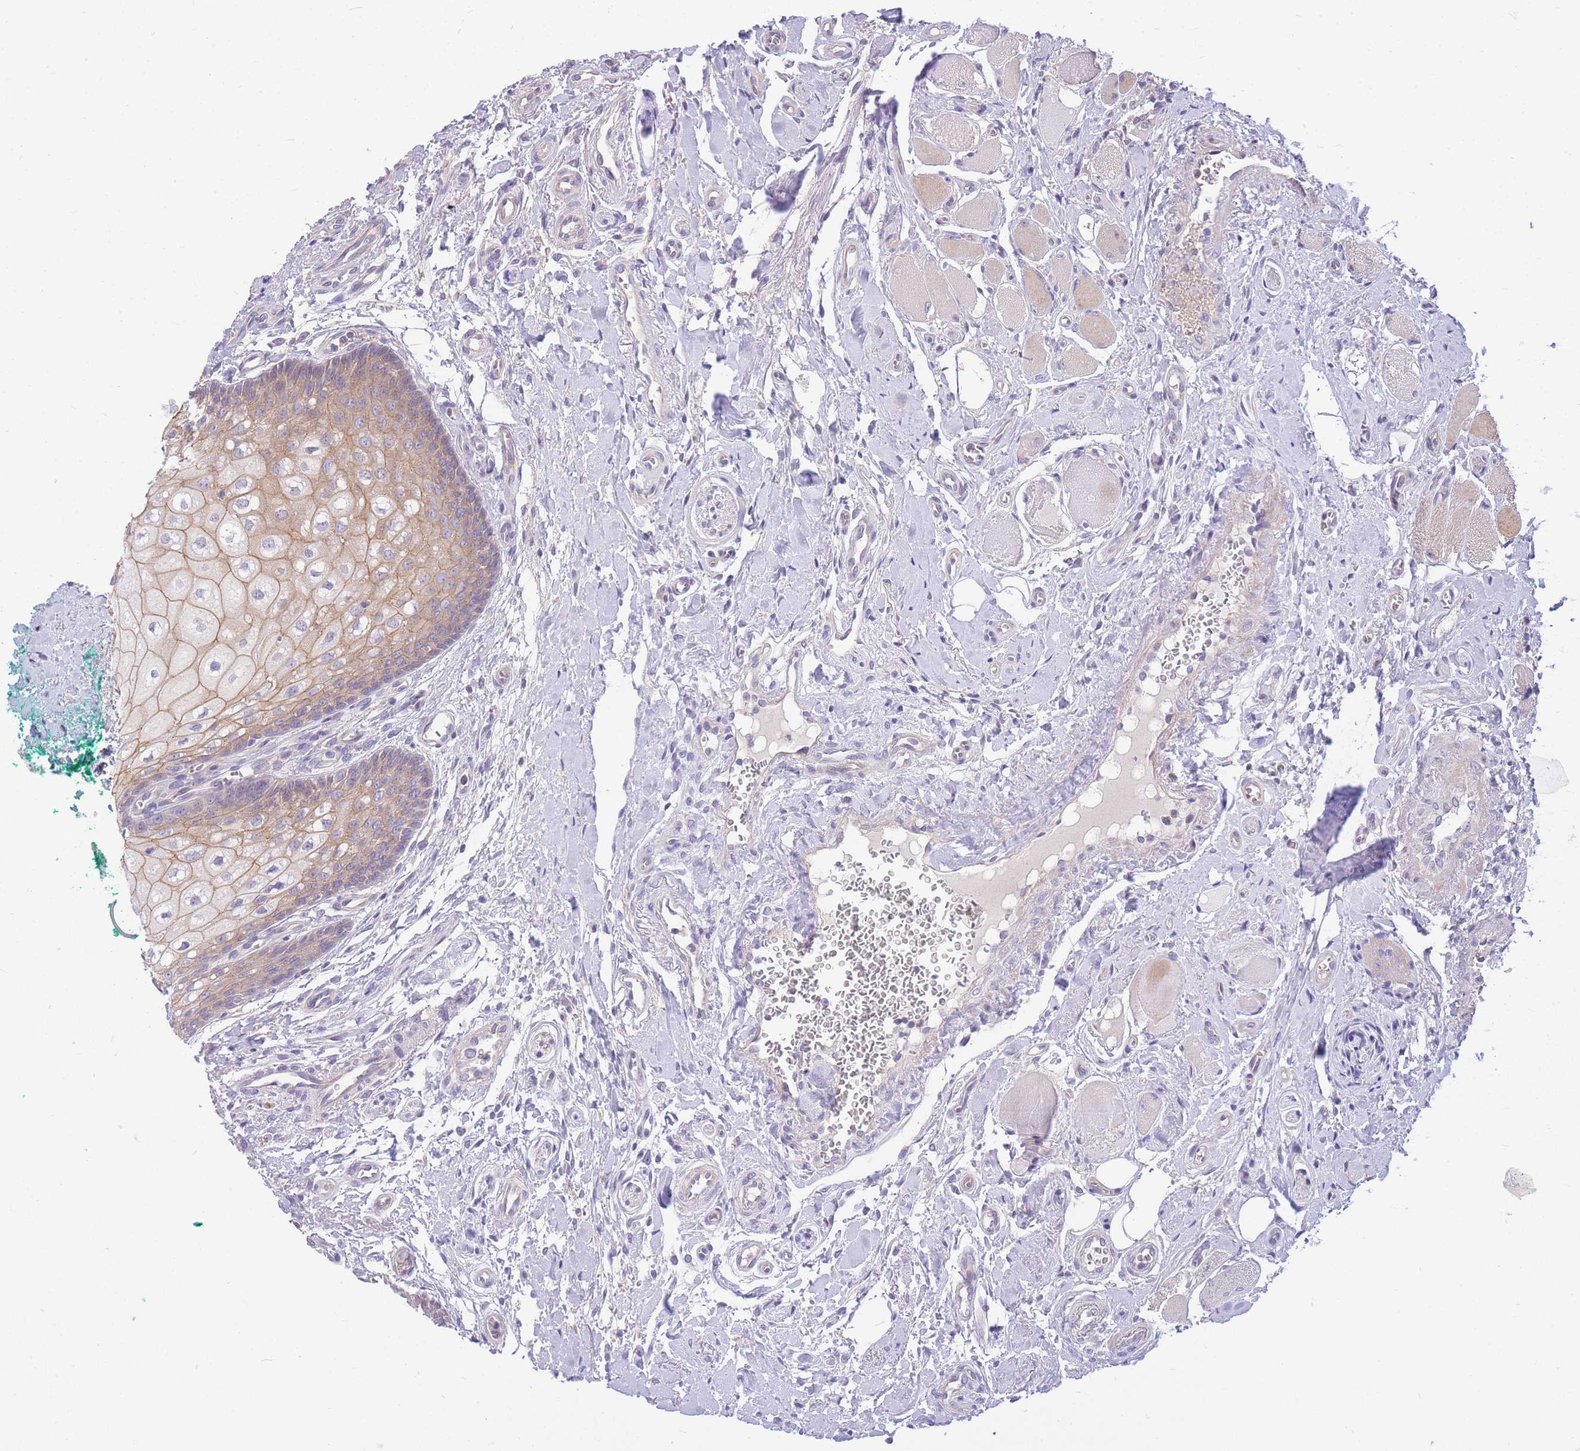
{"staining": {"intensity": "weak", "quantity": "25%-75%", "location": "cytoplasmic/membranous"}, "tissue": "oral mucosa", "cell_type": "Squamous epithelial cells", "image_type": "normal", "snomed": [{"axis": "morphology", "description": "Normal tissue, NOS"}, {"axis": "morphology", "description": "Squamous cell carcinoma, NOS"}, {"axis": "topography", "description": "Oral tissue"}, {"axis": "topography", "description": "Tounge, NOS"}, {"axis": "topography", "description": "Head-Neck"}], "caption": "Brown immunohistochemical staining in unremarkable oral mucosa demonstrates weak cytoplasmic/membranous expression in approximately 25%-75% of squamous epithelial cells.", "gene": "OR5T1", "patient": {"sex": "male", "age": 79}}